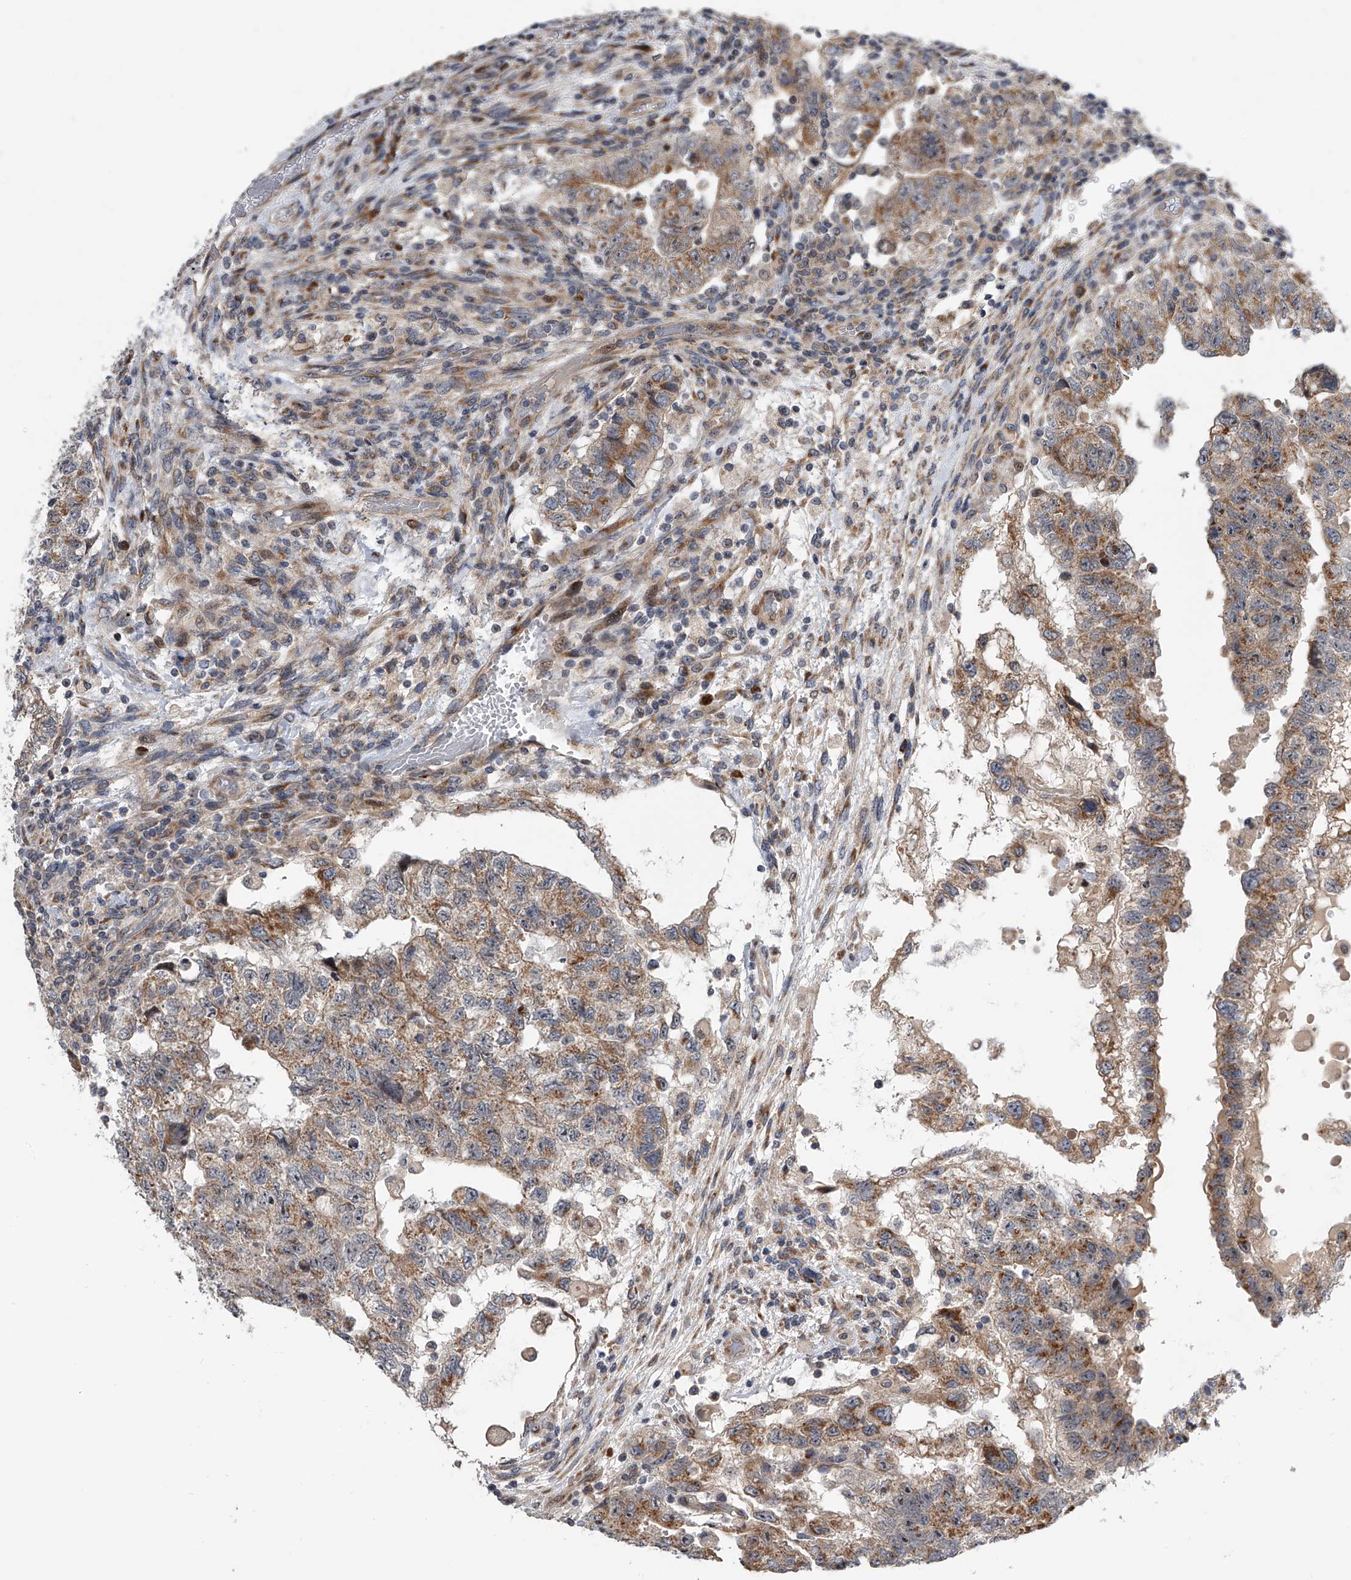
{"staining": {"intensity": "moderate", "quantity": ">75%", "location": "cytoplasmic/membranous"}, "tissue": "testis cancer", "cell_type": "Tumor cells", "image_type": "cancer", "snomed": [{"axis": "morphology", "description": "Carcinoma, Embryonal, NOS"}, {"axis": "topography", "description": "Testis"}], "caption": "This is an image of IHC staining of testis embryonal carcinoma, which shows moderate expression in the cytoplasmic/membranous of tumor cells.", "gene": "DLGAP2", "patient": {"sex": "male", "age": 36}}